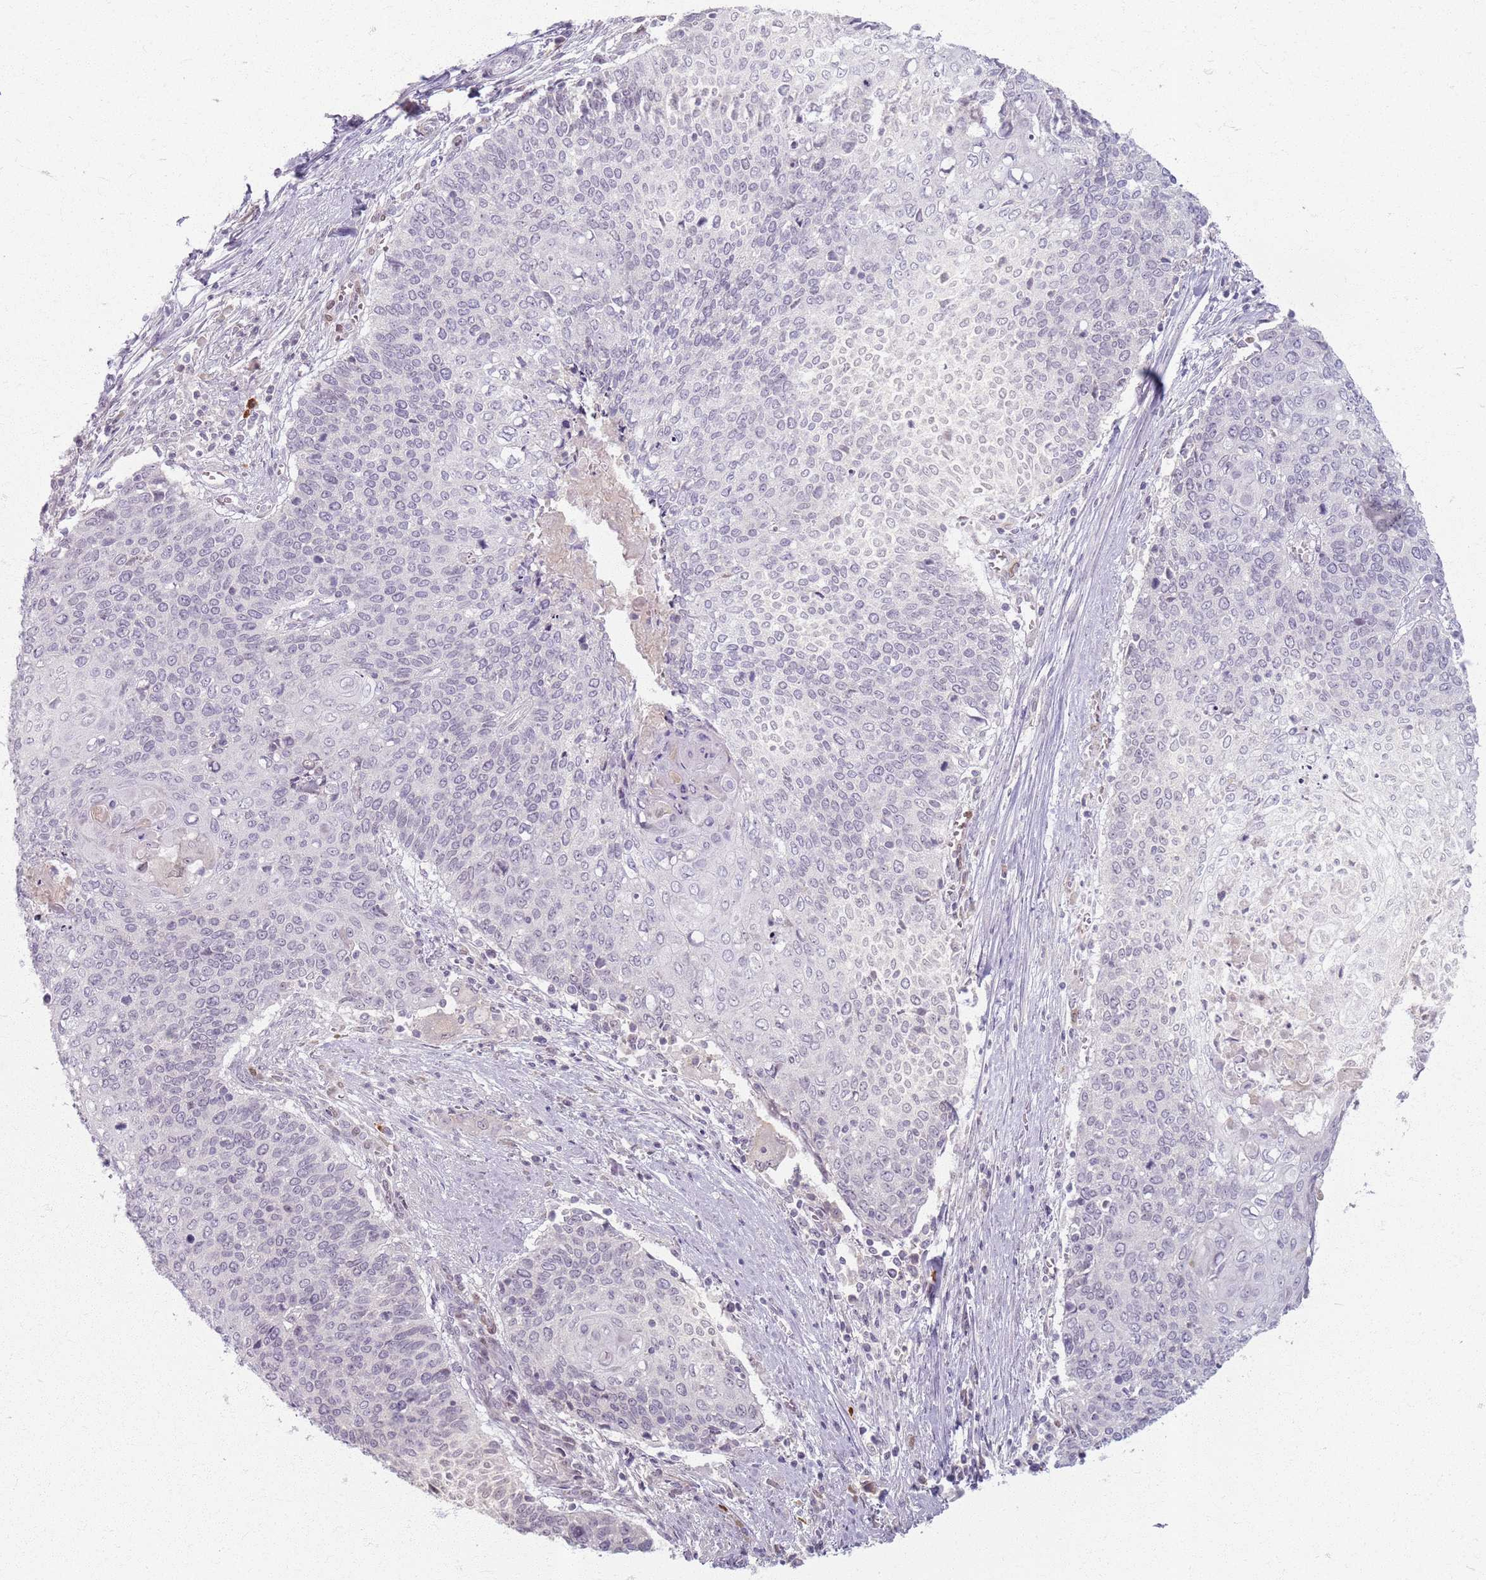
{"staining": {"intensity": "negative", "quantity": "none", "location": "none"}, "tissue": "cervical cancer", "cell_type": "Tumor cells", "image_type": "cancer", "snomed": [{"axis": "morphology", "description": "Squamous cell carcinoma, NOS"}, {"axis": "topography", "description": "Cervix"}], "caption": "This histopathology image is of squamous cell carcinoma (cervical) stained with immunohistochemistry to label a protein in brown with the nuclei are counter-stained blue. There is no expression in tumor cells. (Immunohistochemistry (ihc), brightfield microscopy, high magnification).", "gene": "CRIPT", "patient": {"sex": "female", "age": 39}}